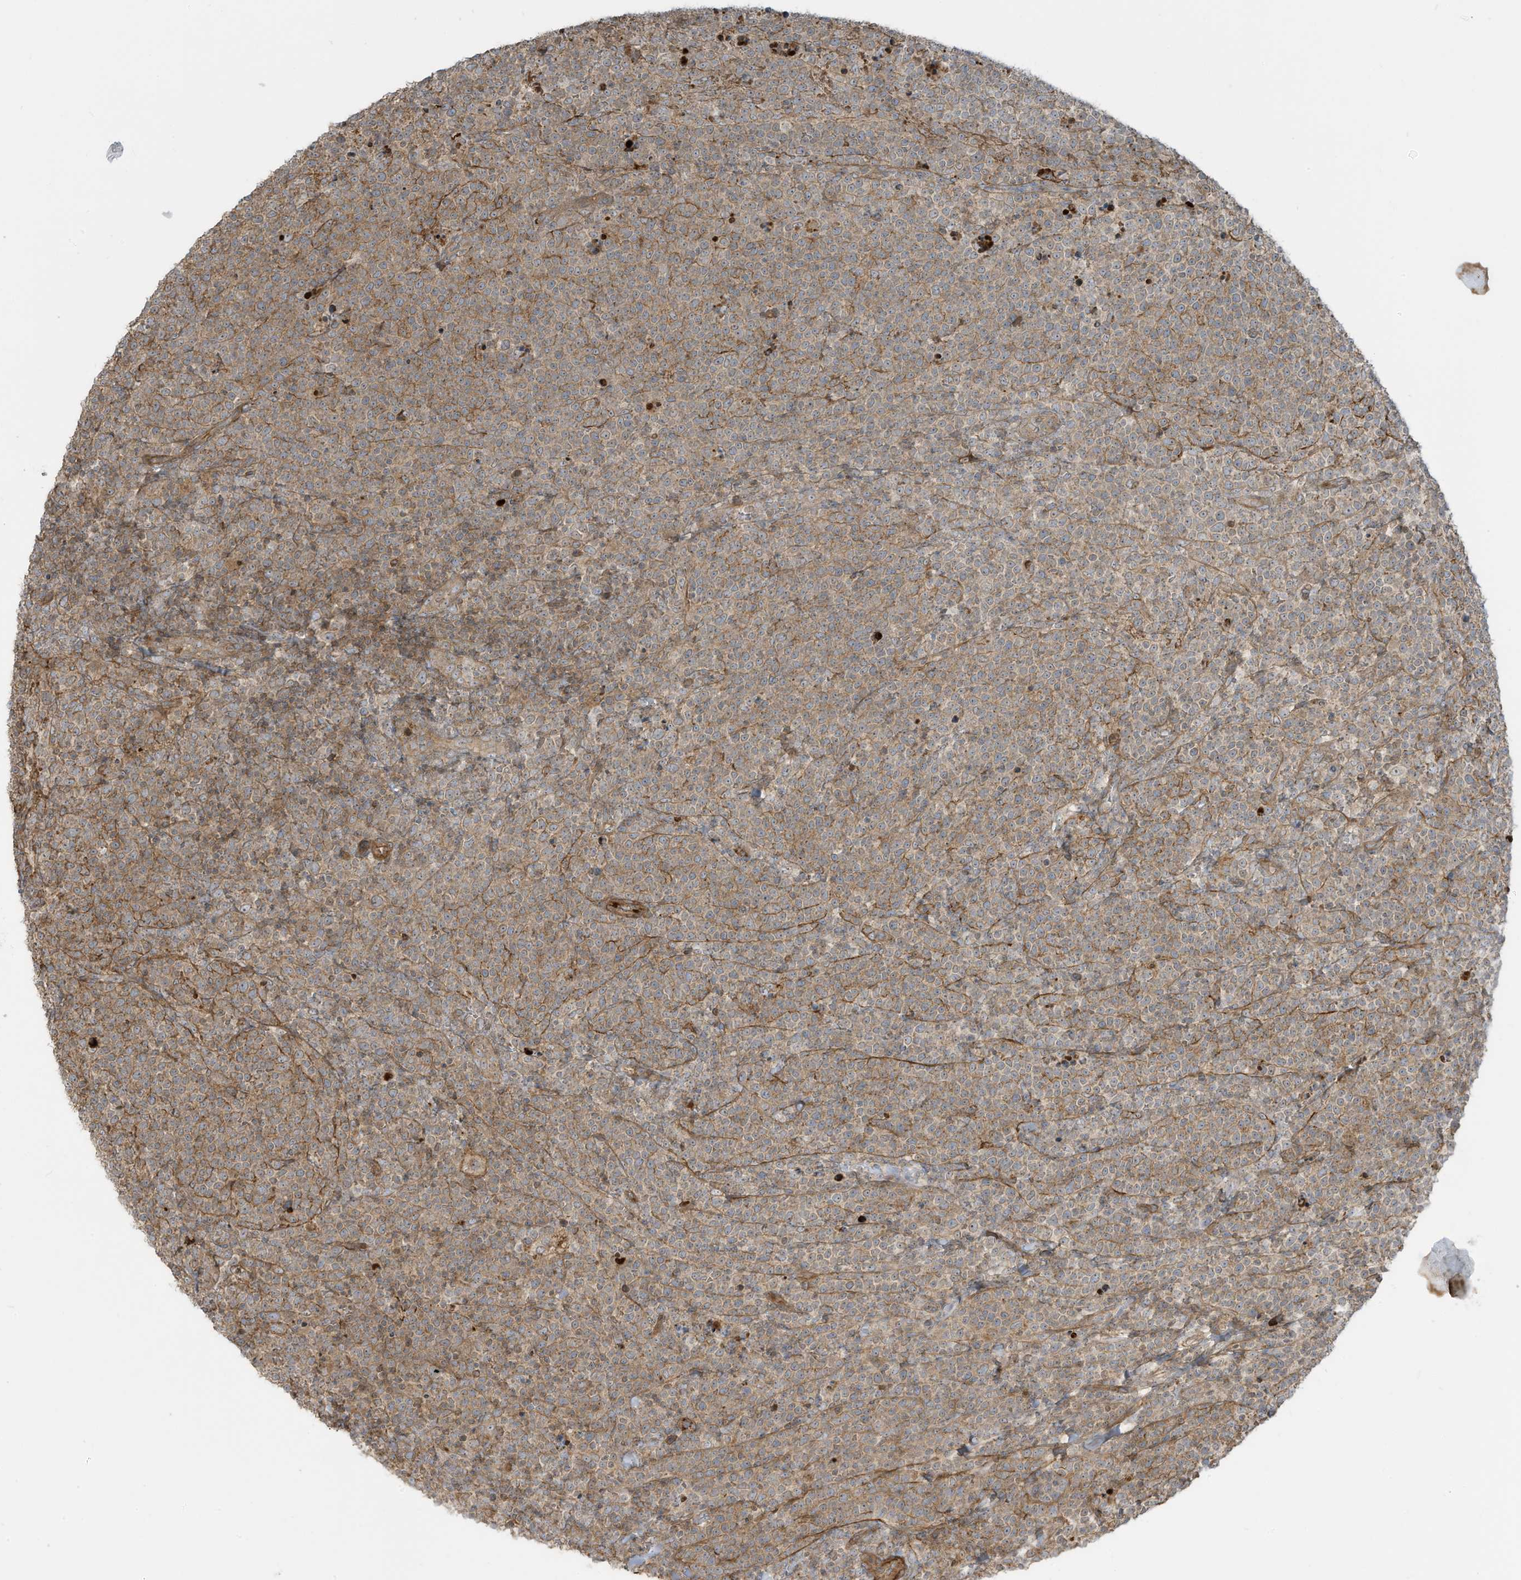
{"staining": {"intensity": "weak", "quantity": ">75%", "location": "cytoplasmic/membranous"}, "tissue": "lymphoma", "cell_type": "Tumor cells", "image_type": "cancer", "snomed": [{"axis": "morphology", "description": "Malignant lymphoma, non-Hodgkin's type, High grade"}, {"axis": "topography", "description": "Lymph node"}], "caption": "The immunohistochemical stain shows weak cytoplasmic/membranous staining in tumor cells of lymphoma tissue. The staining was performed using DAB (3,3'-diaminobenzidine), with brown indicating positive protein expression. Nuclei are stained blue with hematoxylin.", "gene": "ENTR1", "patient": {"sex": "male", "age": 61}}